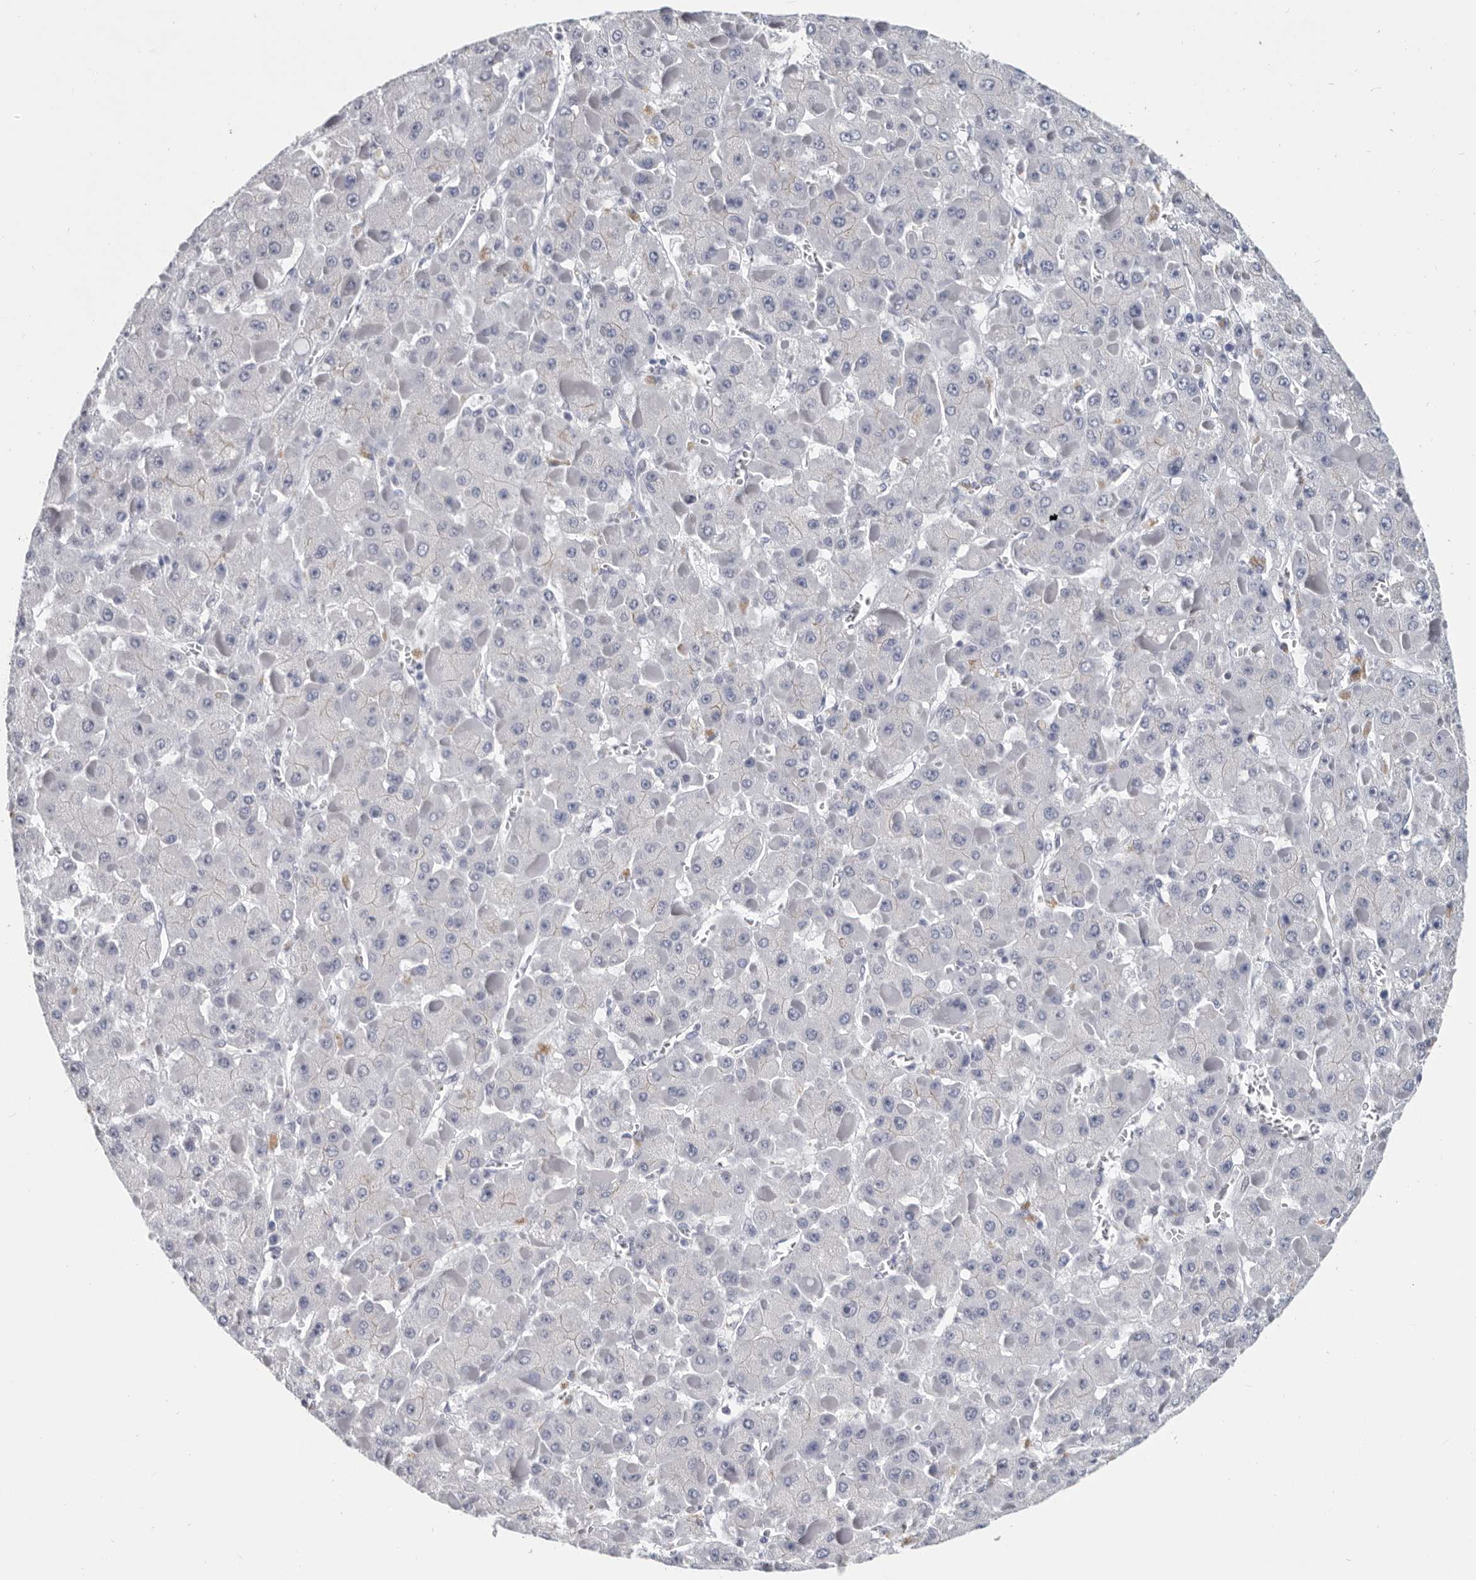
{"staining": {"intensity": "negative", "quantity": "none", "location": "none"}, "tissue": "liver cancer", "cell_type": "Tumor cells", "image_type": "cancer", "snomed": [{"axis": "morphology", "description": "Carcinoma, Hepatocellular, NOS"}, {"axis": "topography", "description": "Liver"}], "caption": "A high-resolution micrograph shows immunohistochemistry staining of liver cancer, which reveals no significant expression in tumor cells.", "gene": "WRAP73", "patient": {"sex": "female", "age": 73}}